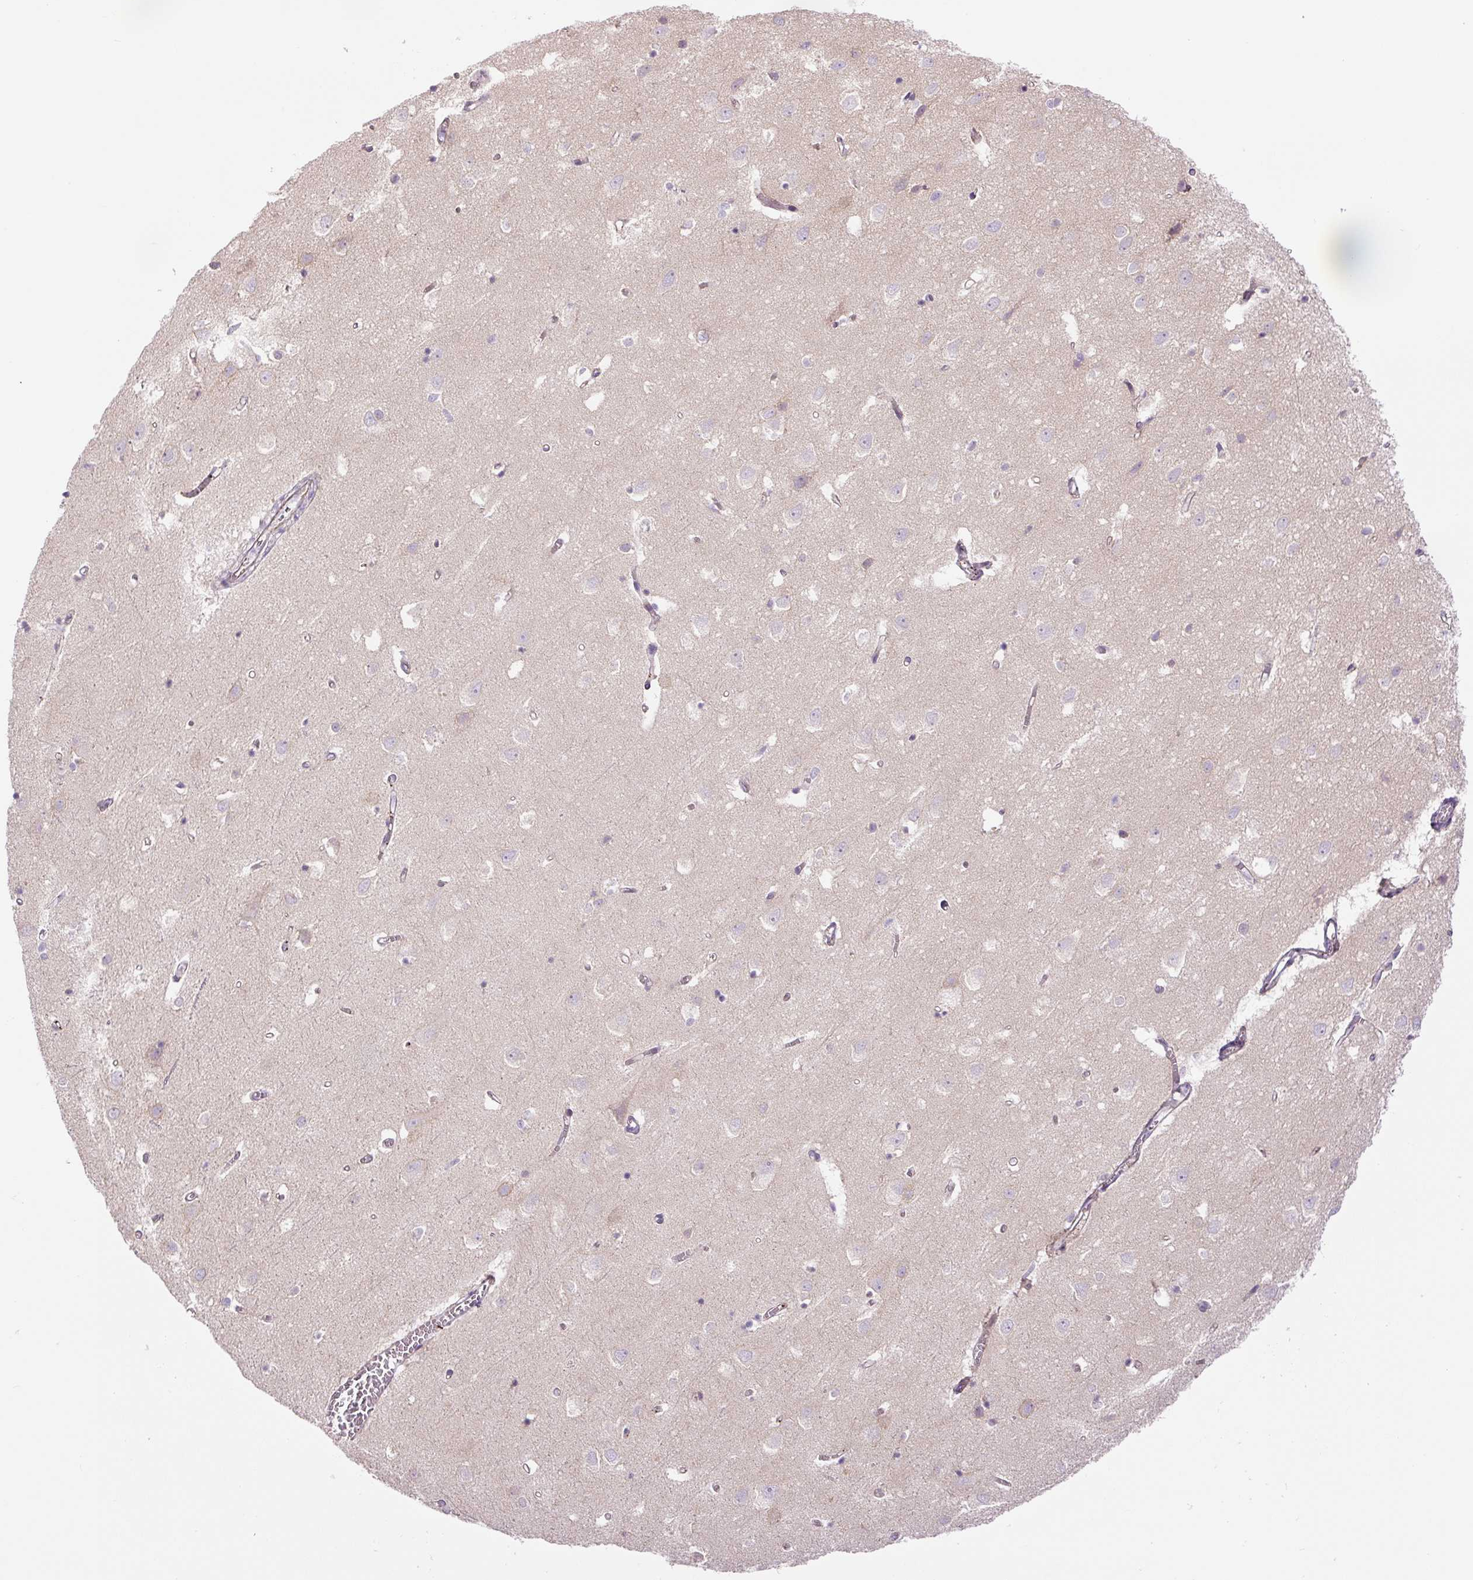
{"staining": {"intensity": "moderate", "quantity": "25%-75%", "location": "cytoplasmic/membranous"}, "tissue": "cerebral cortex", "cell_type": "Endothelial cells", "image_type": "normal", "snomed": [{"axis": "morphology", "description": "Normal tissue, NOS"}, {"axis": "topography", "description": "Cerebral cortex"}], "caption": "Immunohistochemistry micrograph of normal human cerebral cortex stained for a protein (brown), which exhibits medium levels of moderate cytoplasmic/membranous expression in about 25%-75% of endothelial cells.", "gene": "CCNI2", "patient": {"sex": "male", "age": 70}}